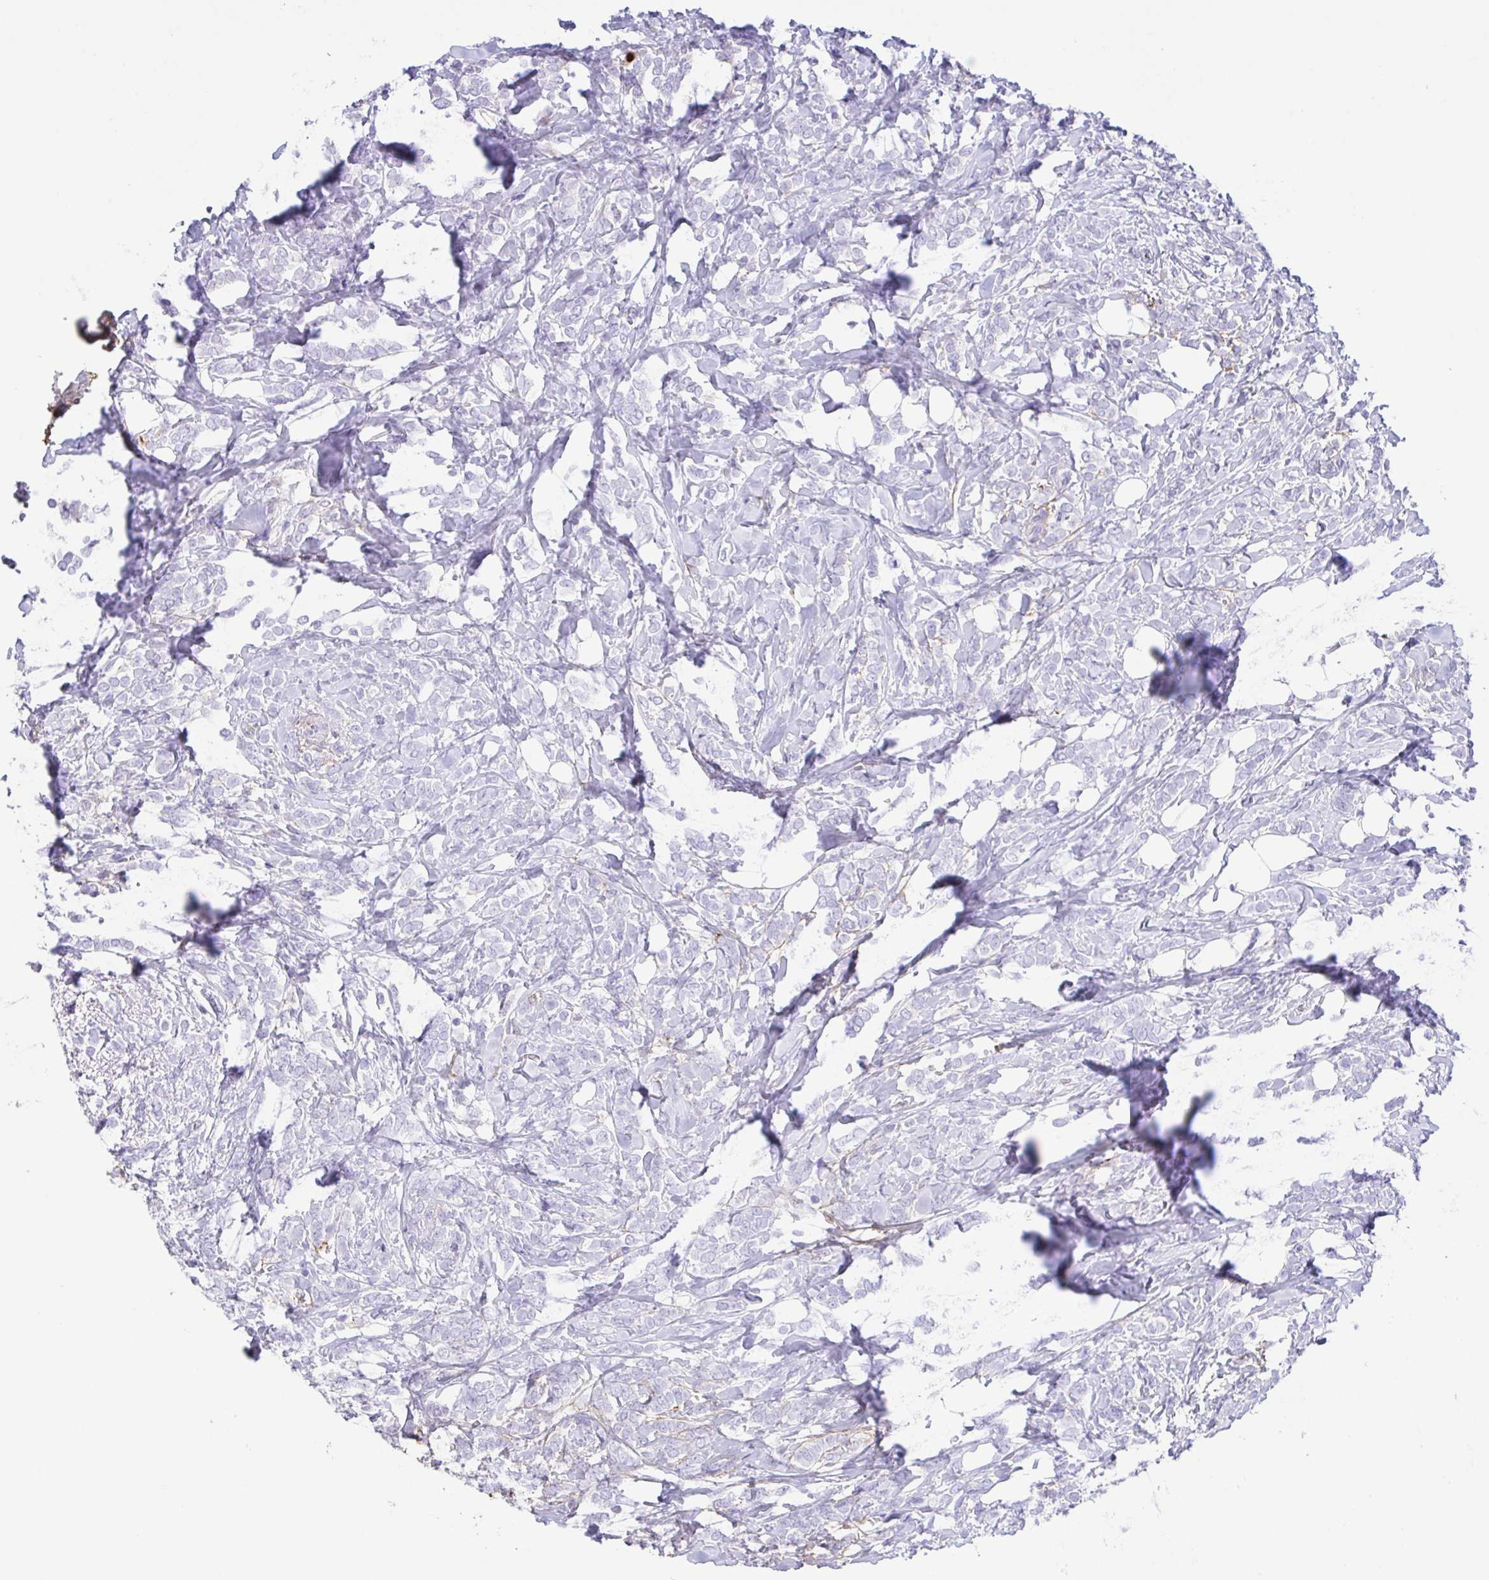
{"staining": {"intensity": "negative", "quantity": "none", "location": "none"}, "tissue": "breast cancer", "cell_type": "Tumor cells", "image_type": "cancer", "snomed": [{"axis": "morphology", "description": "Lobular carcinoma"}, {"axis": "topography", "description": "Breast"}], "caption": "Tumor cells show no significant protein staining in lobular carcinoma (breast).", "gene": "ARPP21", "patient": {"sex": "female", "age": 49}}